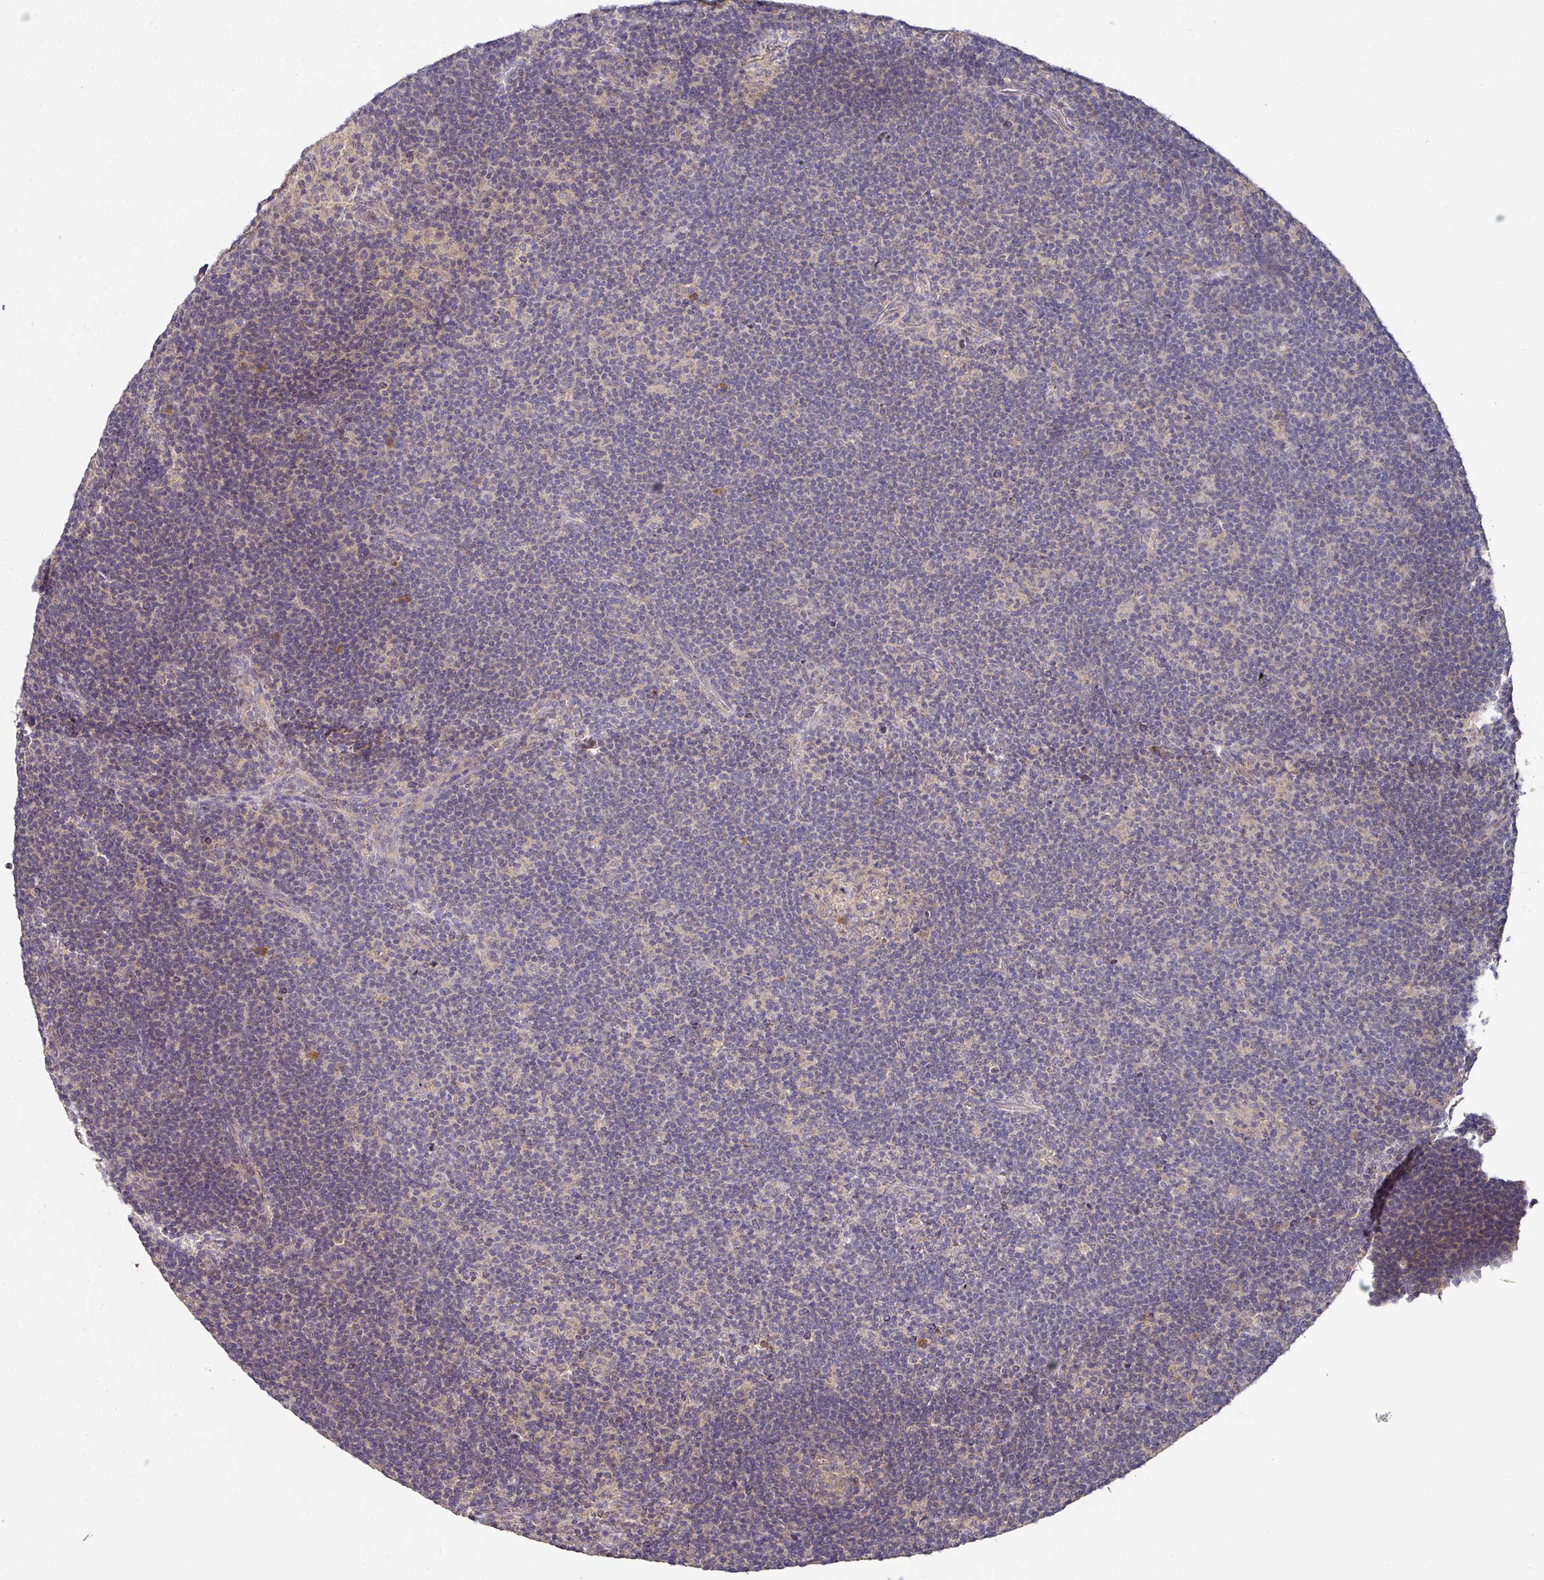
{"staining": {"intensity": "negative", "quantity": "none", "location": "none"}, "tissue": "lymphoma", "cell_type": "Tumor cells", "image_type": "cancer", "snomed": [{"axis": "morphology", "description": "Hodgkin's disease, NOS"}, {"axis": "topography", "description": "Lymph node"}], "caption": "Protein analysis of lymphoma demonstrates no significant positivity in tumor cells. Brightfield microscopy of immunohistochemistry (IHC) stained with DAB (brown) and hematoxylin (blue), captured at high magnification.", "gene": "EXTL3", "patient": {"sex": "female", "age": 57}}